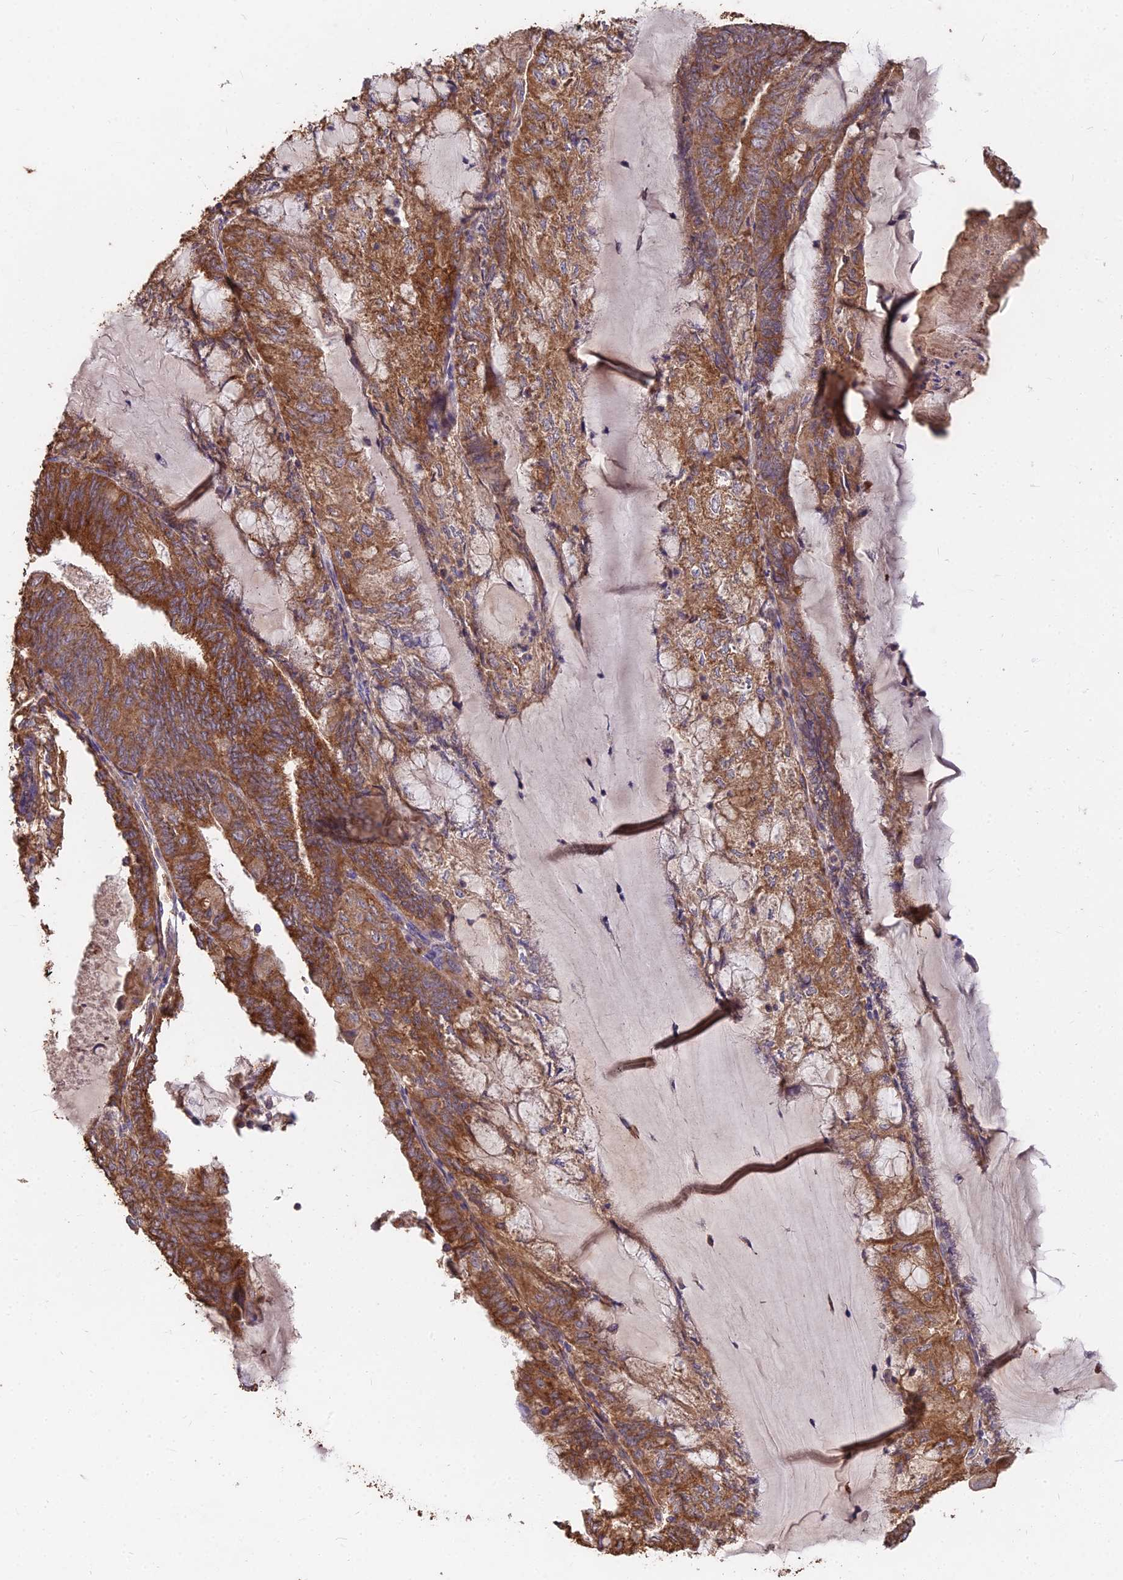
{"staining": {"intensity": "moderate", "quantity": ">75%", "location": "cytoplasmic/membranous"}, "tissue": "endometrial cancer", "cell_type": "Tumor cells", "image_type": "cancer", "snomed": [{"axis": "morphology", "description": "Adenocarcinoma, NOS"}, {"axis": "topography", "description": "Endometrium"}], "caption": "High-magnification brightfield microscopy of adenocarcinoma (endometrial) stained with DAB (brown) and counterstained with hematoxylin (blue). tumor cells exhibit moderate cytoplasmic/membranous staining is identified in about>75% of cells.", "gene": "CEMIP2", "patient": {"sex": "female", "age": 81}}